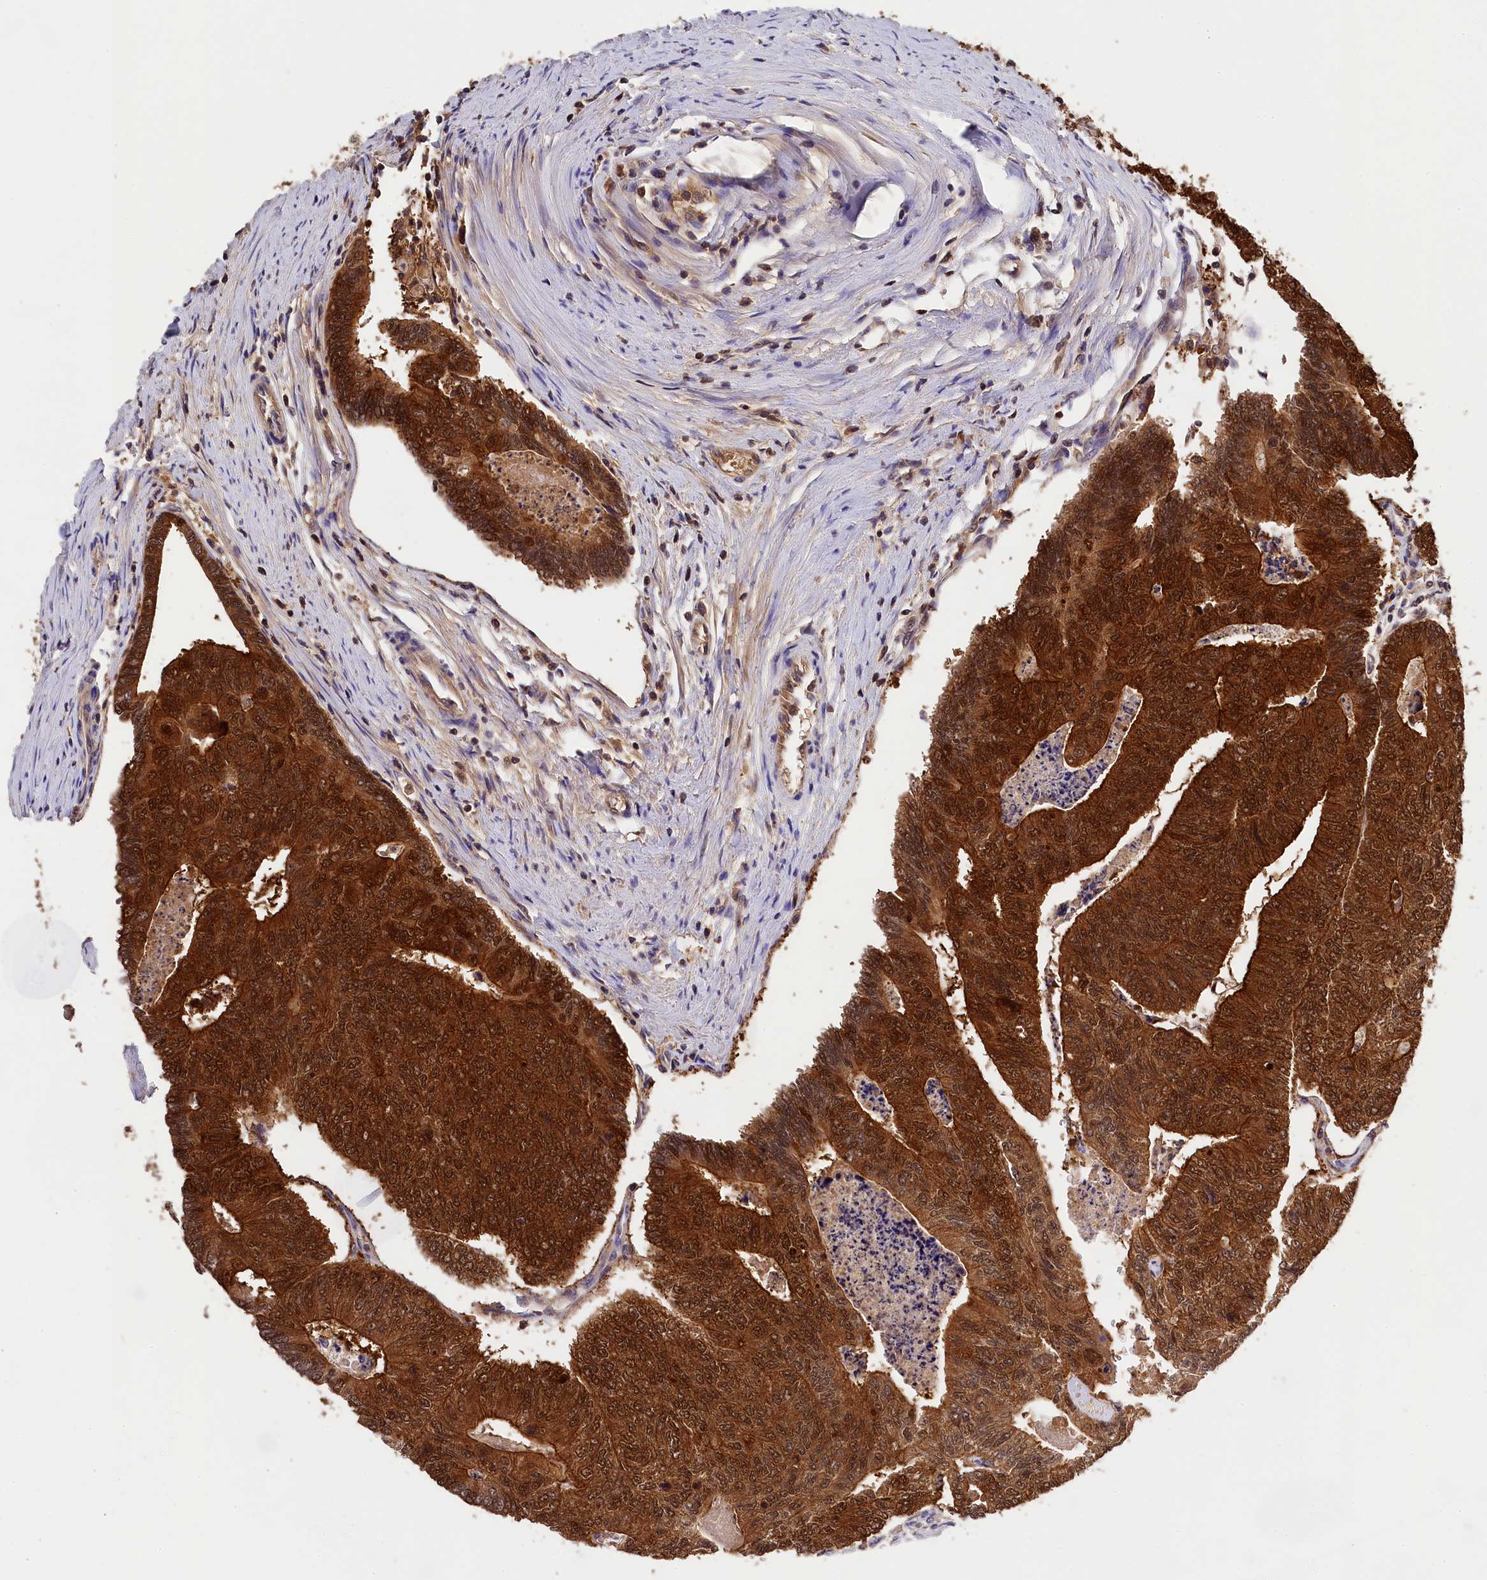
{"staining": {"intensity": "strong", "quantity": ">75%", "location": "cytoplasmic/membranous,nuclear"}, "tissue": "colorectal cancer", "cell_type": "Tumor cells", "image_type": "cancer", "snomed": [{"axis": "morphology", "description": "Adenocarcinoma, NOS"}, {"axis": "topography", "description": "Colon"}], "caption": "Immunohistochemical staining of human adenocarcinoma (colorectal) exhibits high levels of strong cytoplasmic/membranous and nuclear protein staining in about >75% of tumor cells.", "gene": "EIF6", "patient": {"sex": "female", "age": 67}}